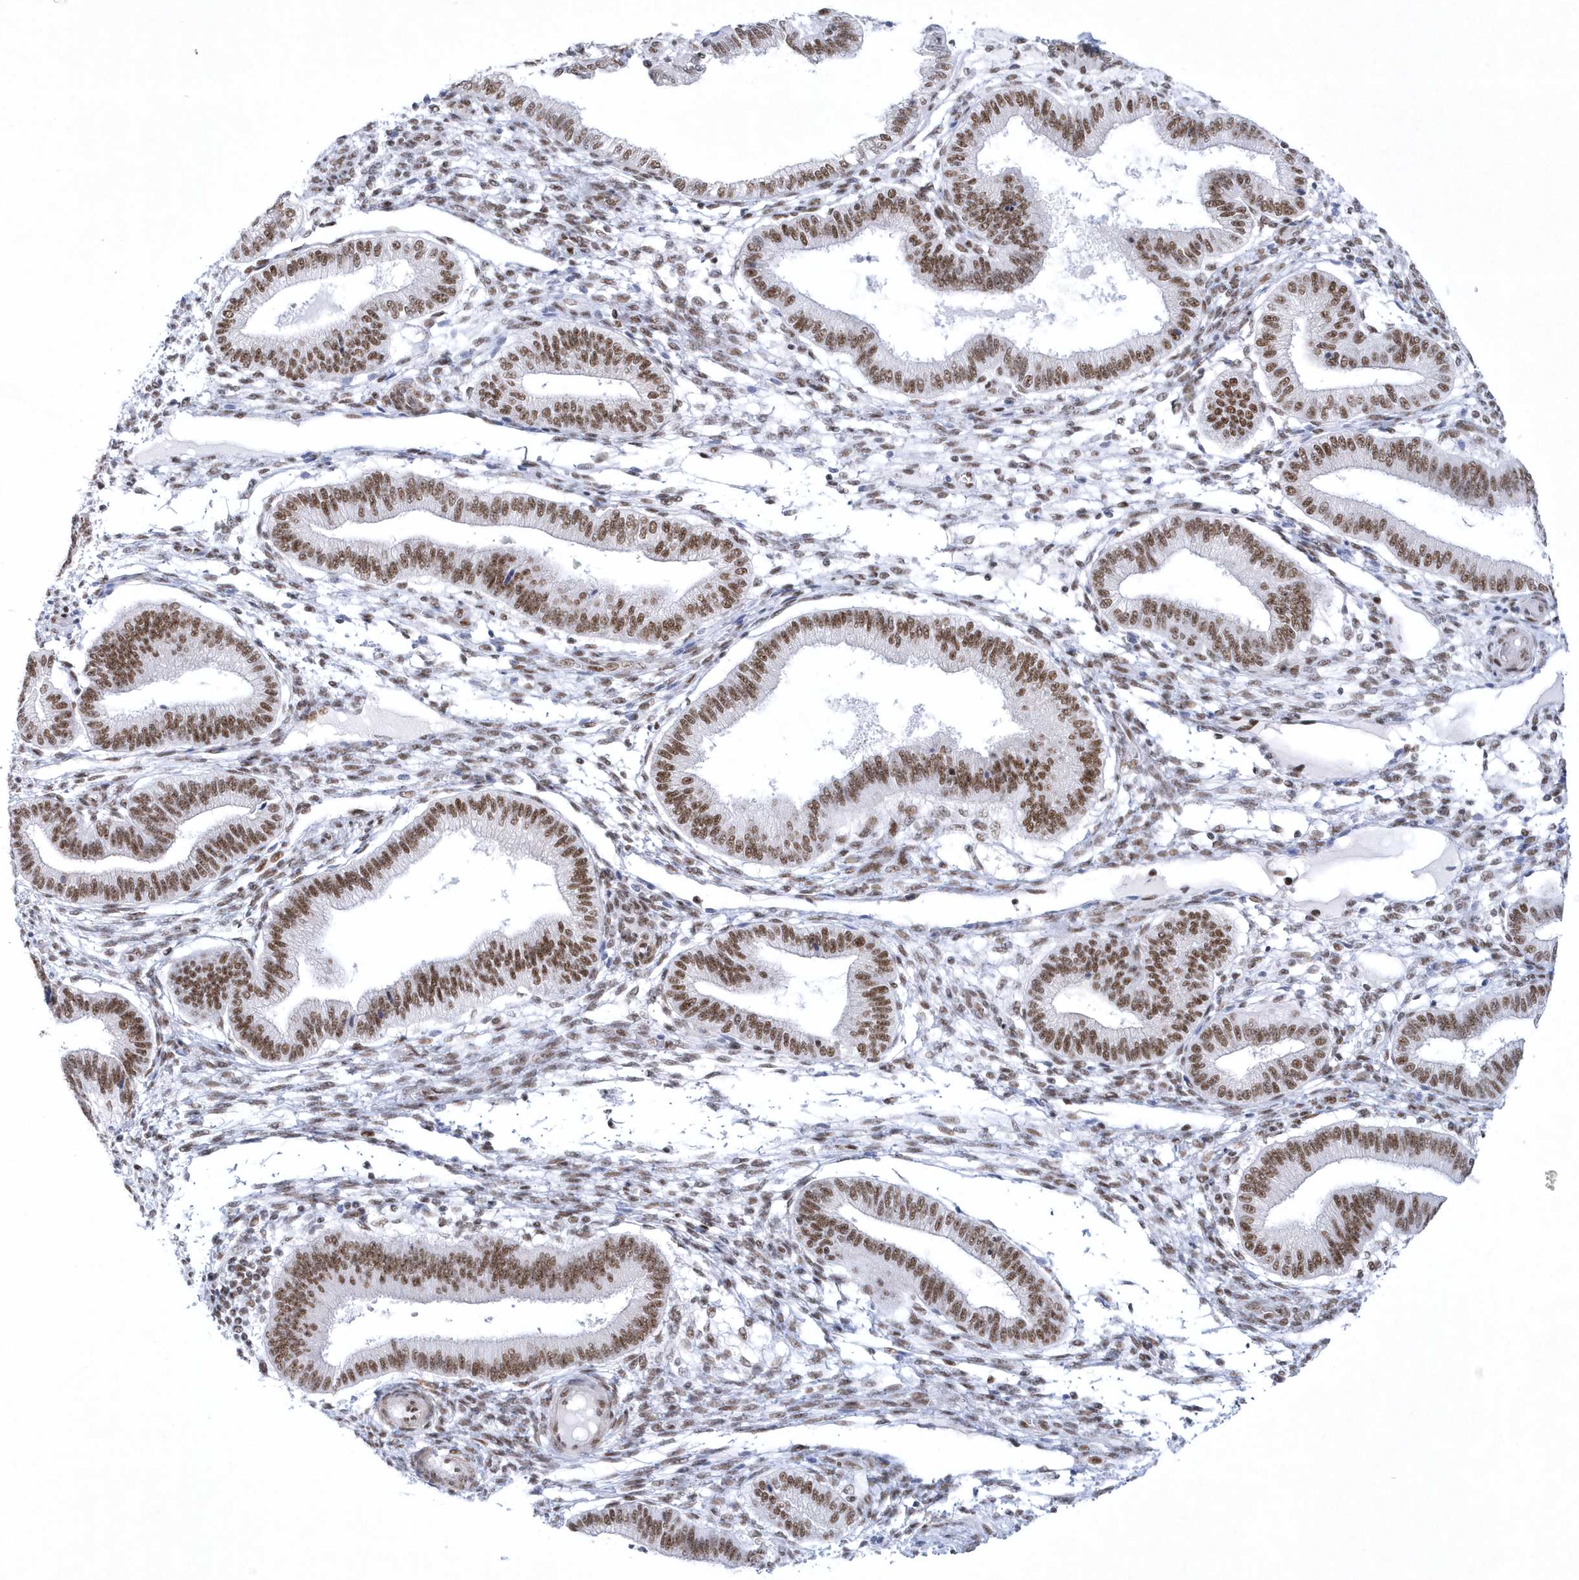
{"staining": {"intensity": "moderate", "quantity": ">75%", "location": "nuclear"}, "tissue": "endometrium", "cell_type": "Cells in endometrial stroma", "image_type": "normal", "snomed": [{"axis": "morphology", "description": "Normal tissue, NOS"}, {"axis": "topography", "description": "Endometrium"}], "caption": "Human endometrium stained for a protein (brown) demonstrates moderate nuclear positive staining in about >75% of cells in endometrial stroma.", "gene": "DCLRE1A", "patient": {"sex": "female", "age": 39}}